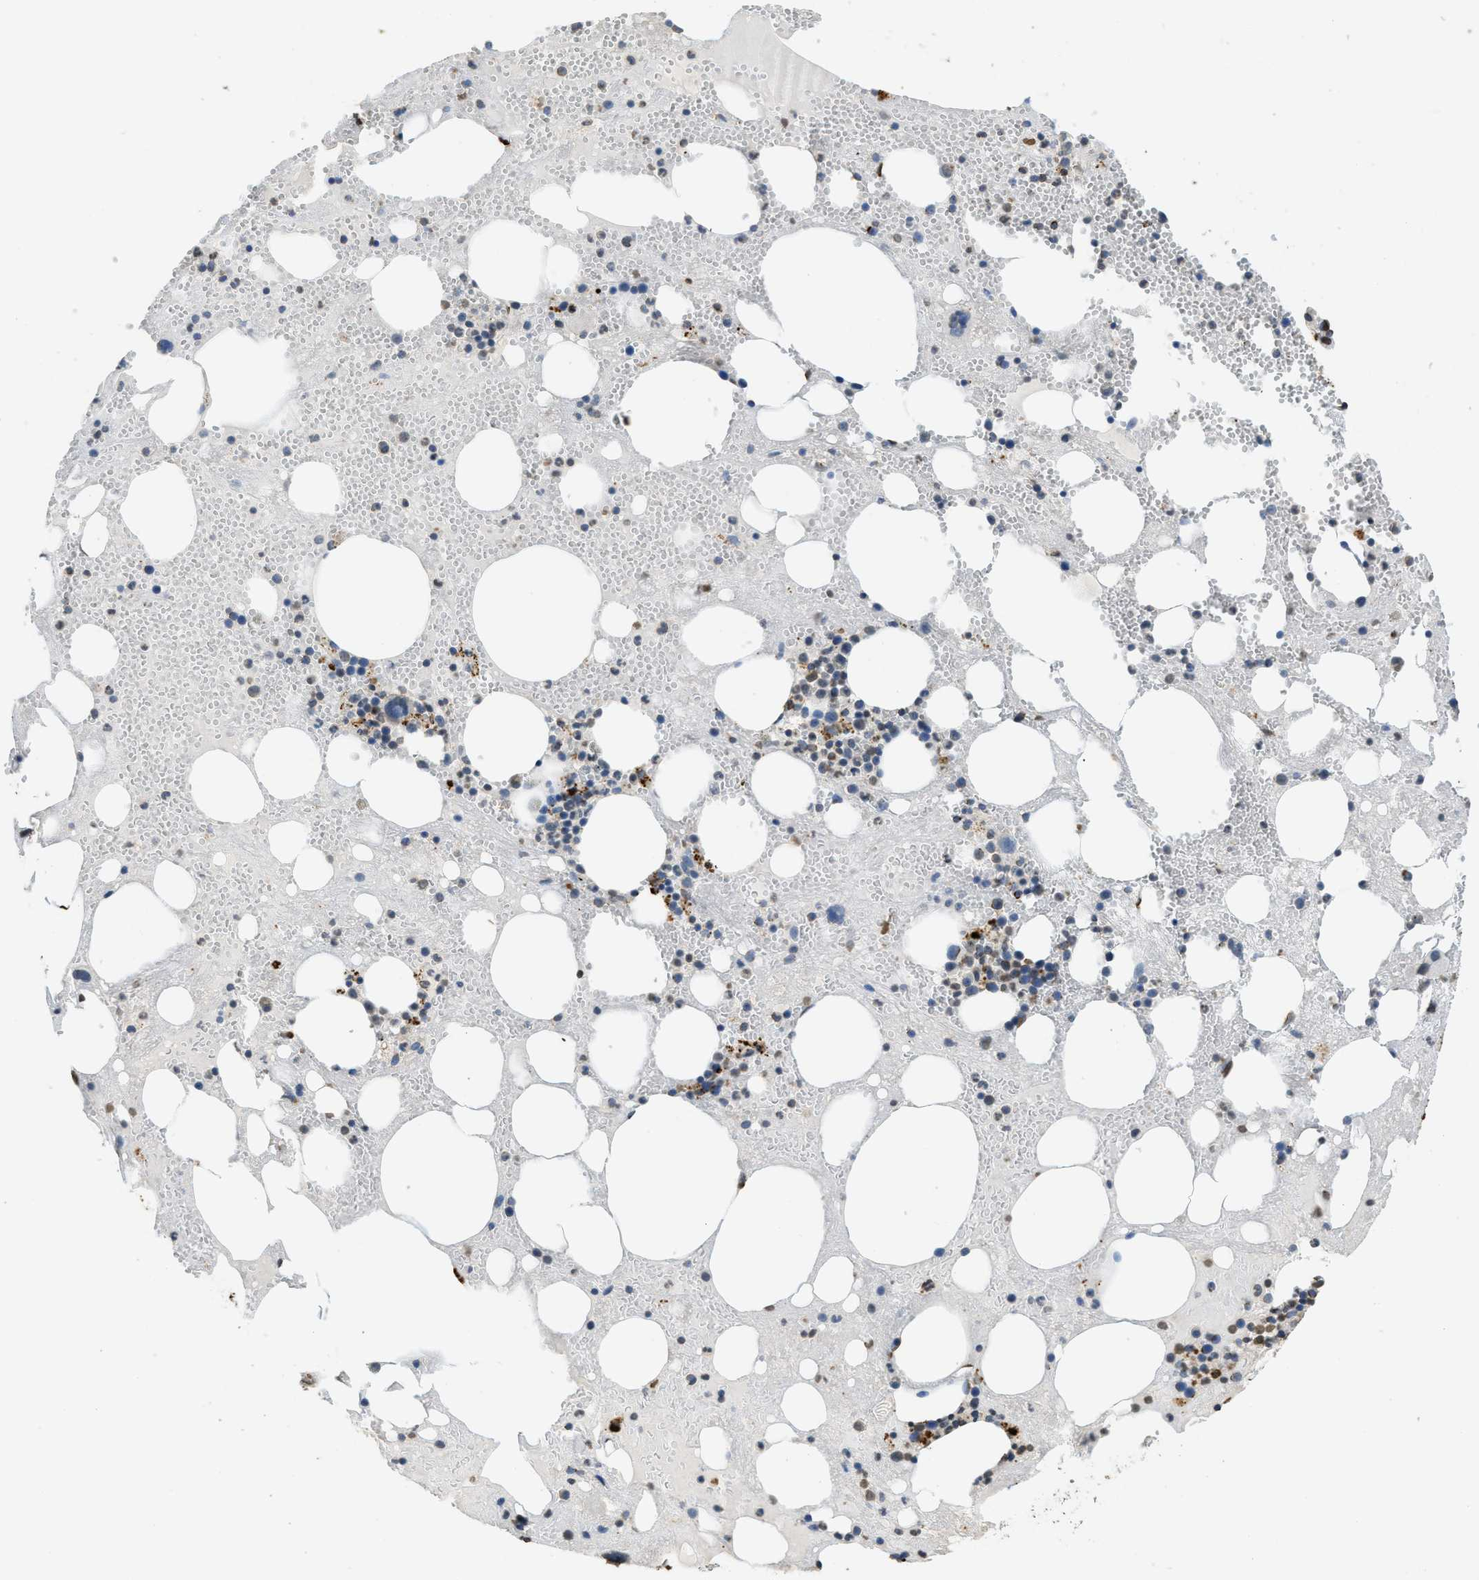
{"staining": {"intensity": "moderate", "quantity": "<25%", "location": "cytoplasmic/membranous,nuclear"}, "tissue": "bone marrow", "cell_type": "Hematopoietic cells", "image_type": "normal", "snomed": [{"axis": "morphology", "description": "Normal tissue, NOS"}, {"axis": "morphology", "description": "Inflammation, NOS"}, {"axis": "topography", "description": "Bone marrow"}], "caption": "Bone marrow stained with immunohistochemistry (IHC) displays moderate cytoplasmic/membranous,nuclear staining in about <25% of hematopoietic cells.", "gene": "NR5A2", "patient": {"sex": "female", "age": 78}}